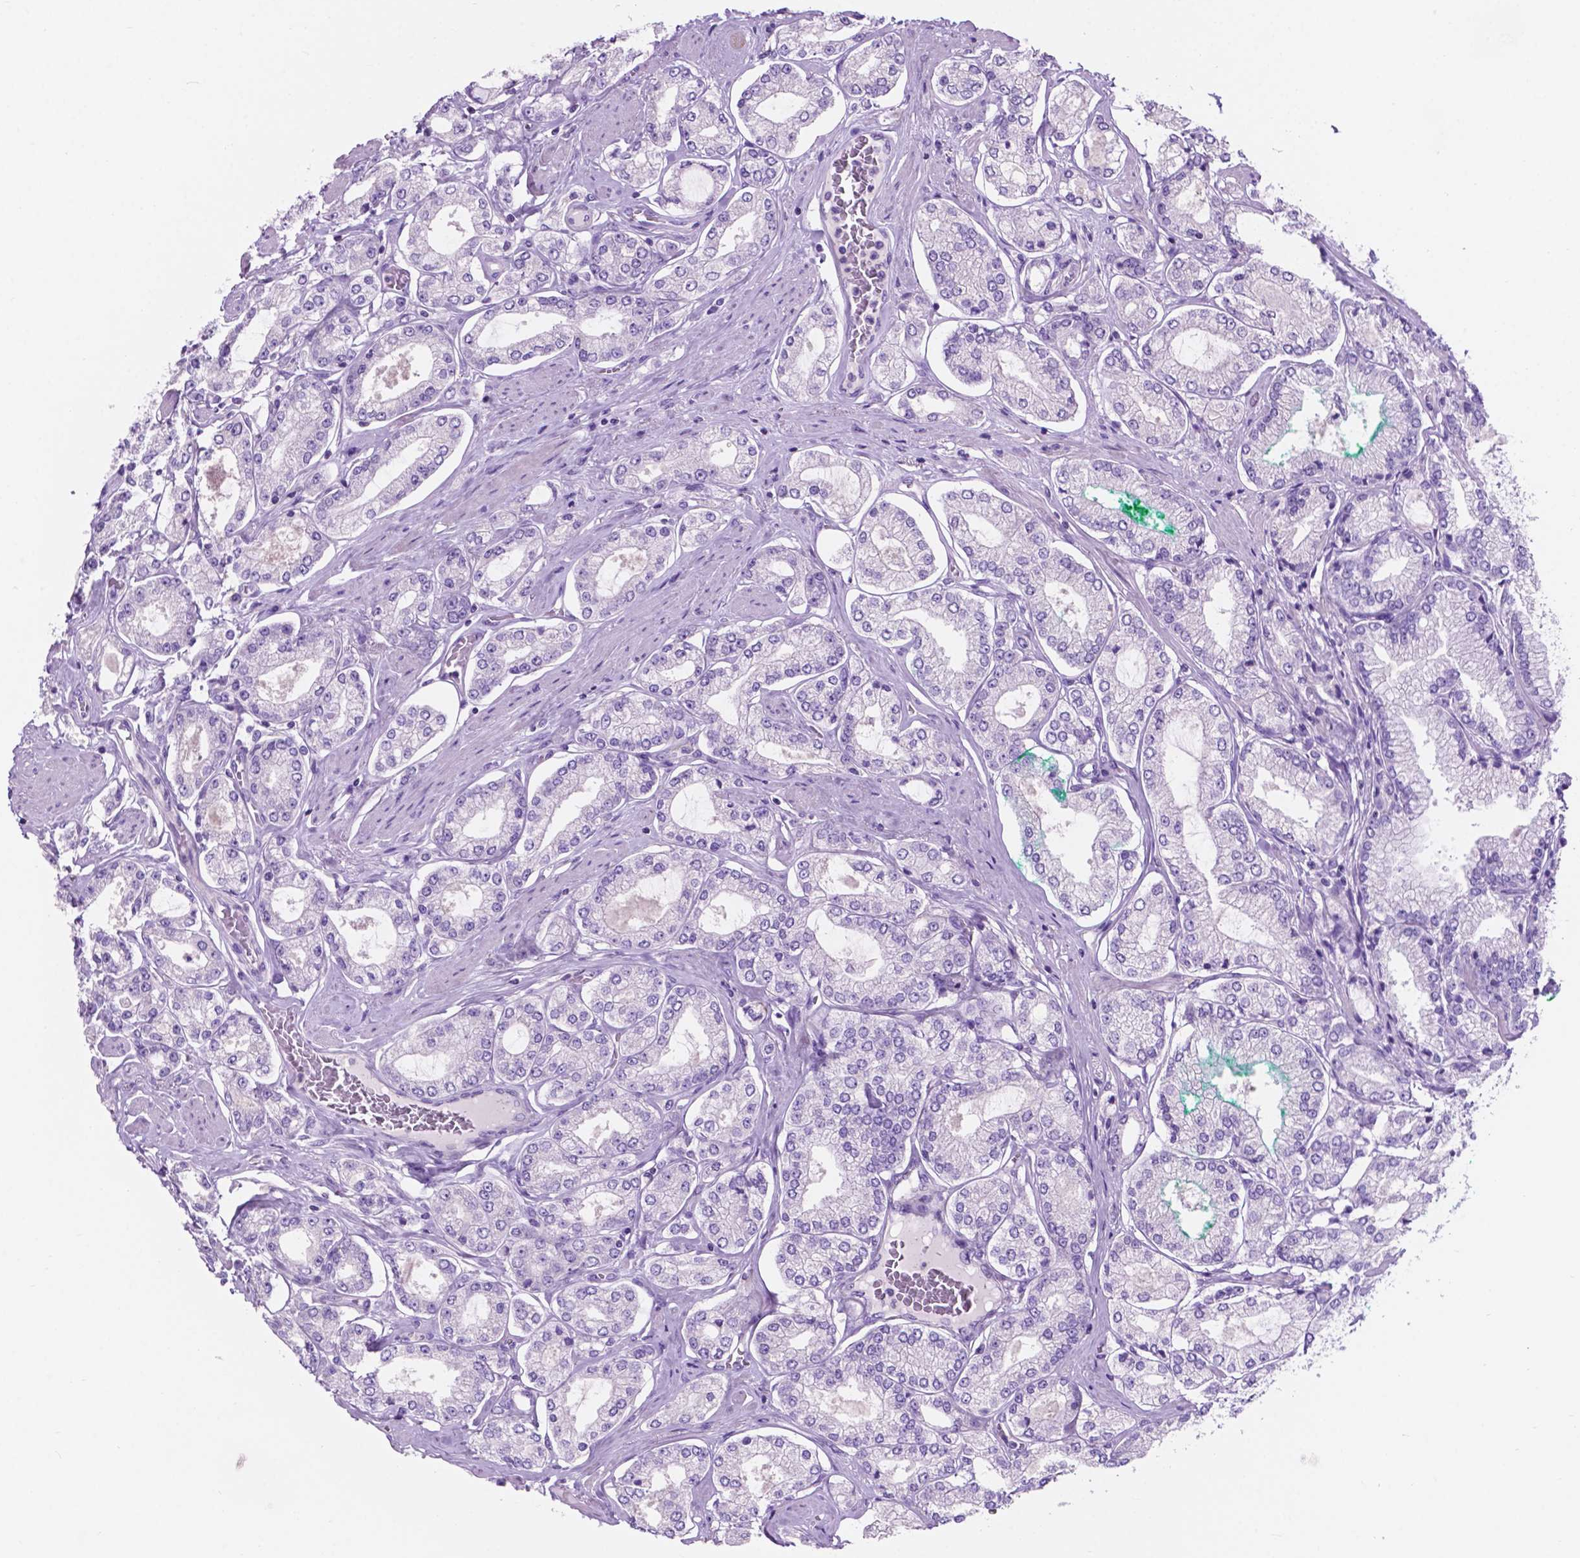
{"staining": {"intensity": "negative", "quantity": "none", "location": "none"}, "tissue": "prostate cancer", "cell_type": "Tumor cells", "image_type": "cancer", "snomed": [{"axis": "morphology", "description": "Adenocarcinoma, High grade"}, {"axis": "topography", "description": "Prostate"}], "caption": "A micrograph of human prostate adenocarcinoma (high-grade) is negative for staining in tumor cells.", "gene": "IGFN1", "patient": {"sex": "male", "age": 68}}